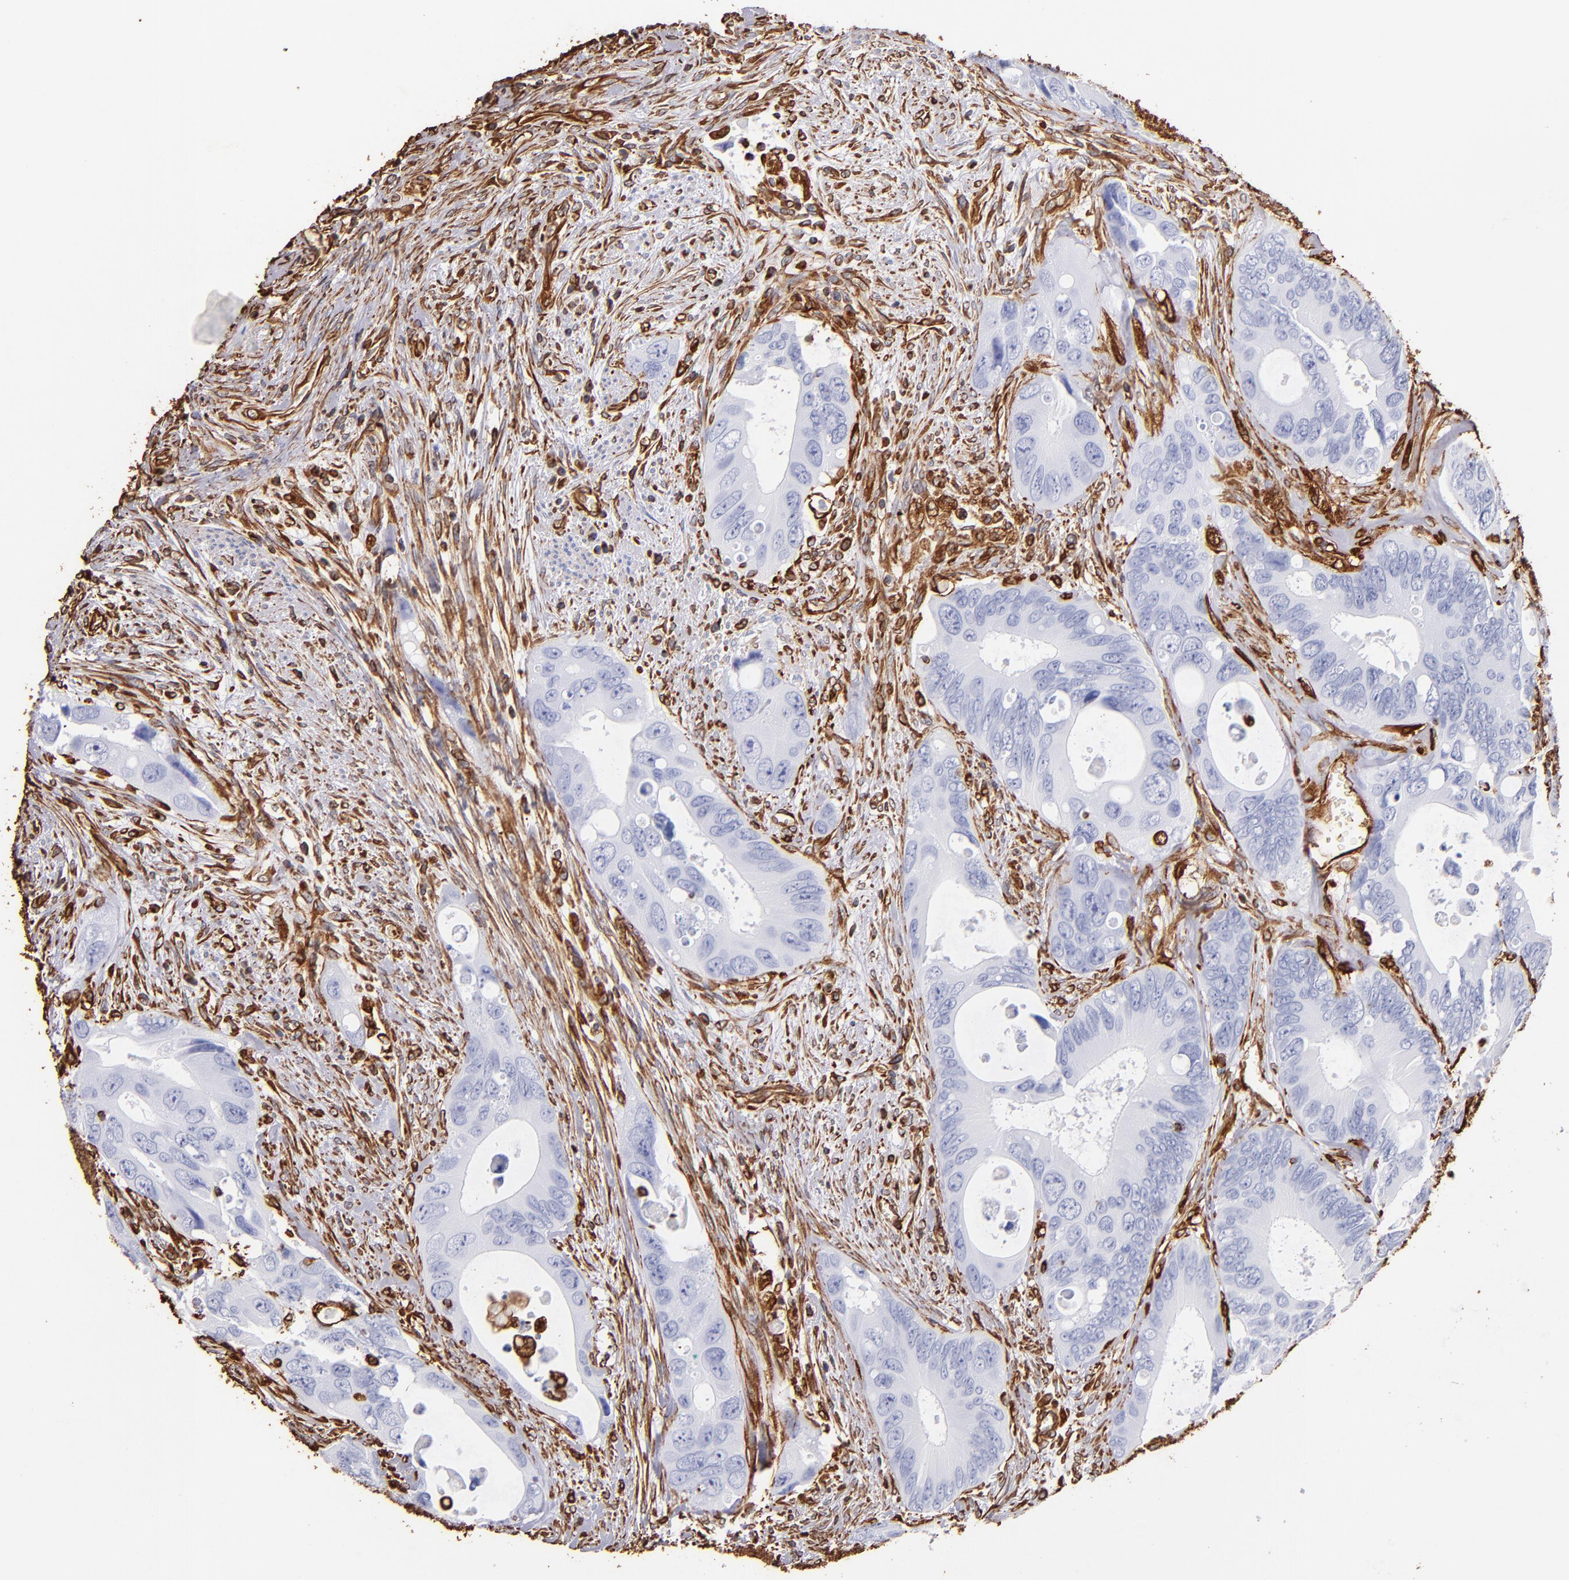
{"staining": {"intensity": "negative", "quantity": "none", "location": "none"}, "tissue": "colorectal cancer", "cell_type": "Tumor cells", "image_type": "cancer", "snomed": [{"axis": "morphology", "description": "Adenocarcinoma, NOS"}, {"axis": "topography", "description": "Rectum"}], "caption": "Immunohistochemistry micrograph of adenocarcinoma (colorectal) stained for a protein (brown), which displays no expression in tumor cells.", "gene": "VIM", "patient": {"sex": "male", "age": 70}}